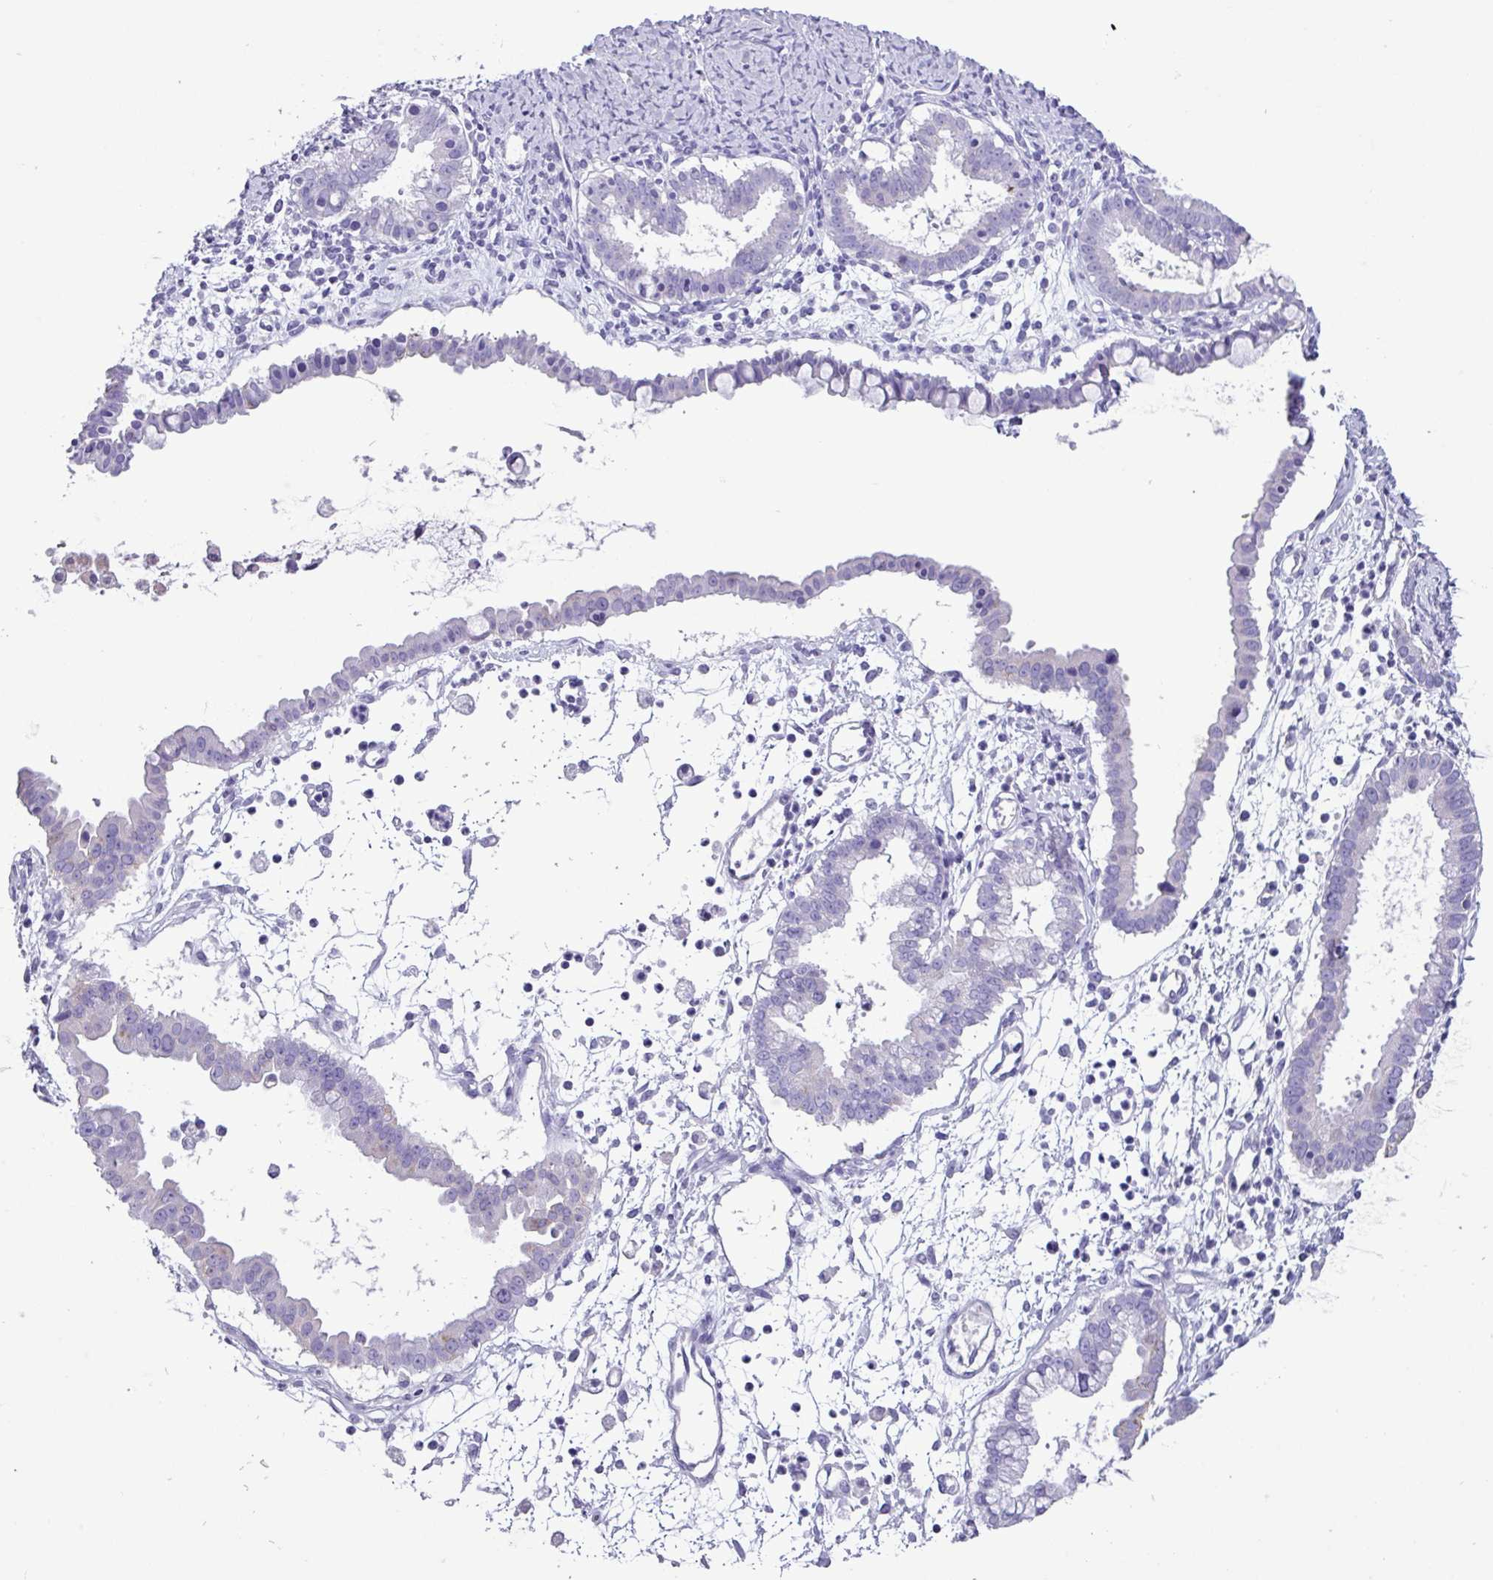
{"staining": {"intensity": "negative", "quantity": "none", "location": "none"}, "tissue": "ovarian cancer", "cell_type": "Tumor cells", "image_type": "cancer", "snomed": [{"axis": "morphology", "description": "Cystadenocarcinoma, mucinous, NOS"}, {"axis": "topography", "description": "Ovary"}], "caption": "High power microscopy image of an immunohistochemistry micrograph of ovarian cancer, revealing no significant expression in tumor cells. (DAB immunohistochemistry with hematoxylin counter stain).", "gene": "AGO3", "patient": {"sex": "female", "age": 61}}